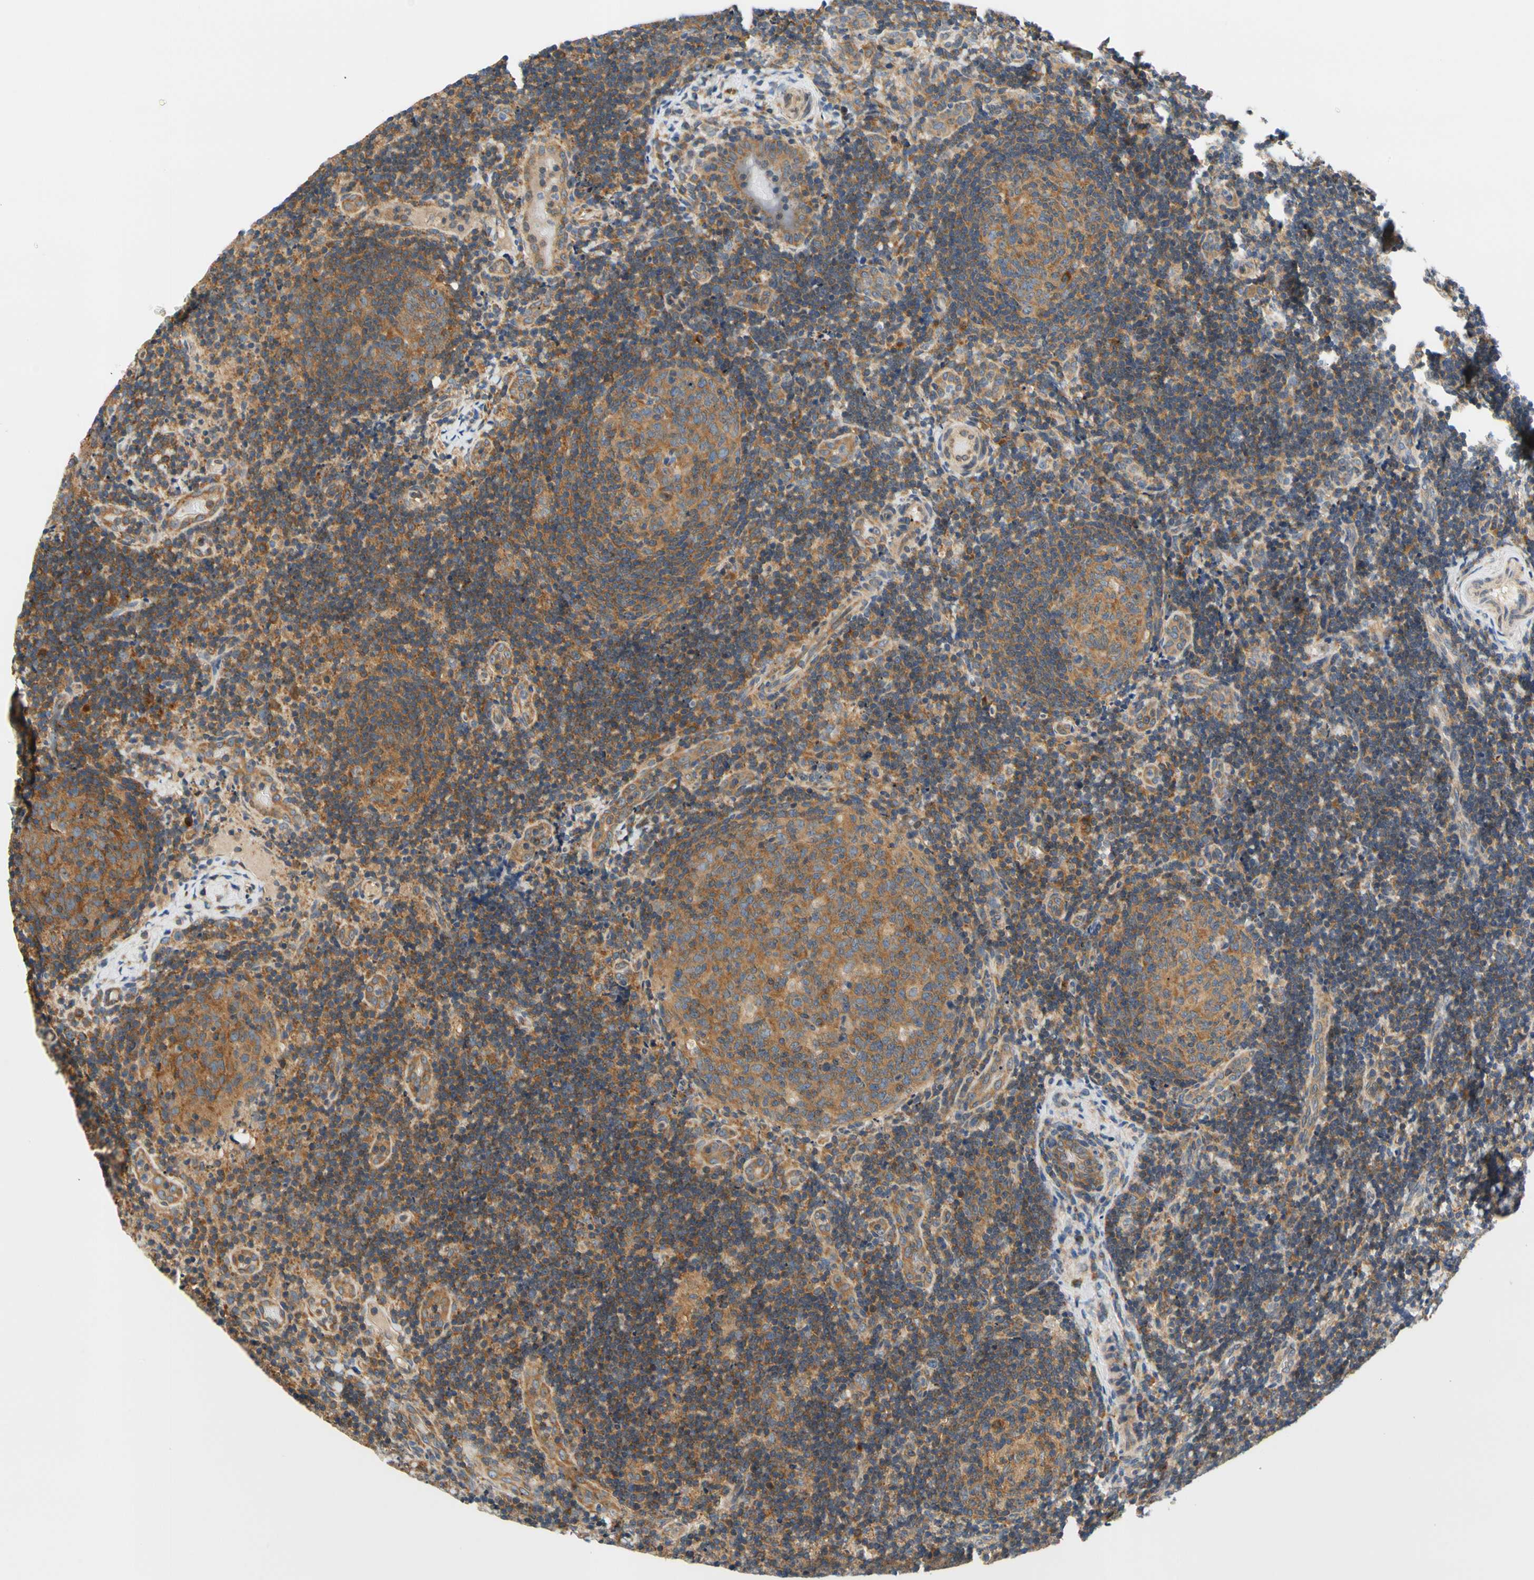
{"staining": {"intensity": "moderate", "quantity": ">75%", "location": "cytoplasmic/membranous"}, "tissue": "lymph node", "cell_type": "Germinal center cells", "image_type": "normal", "snomed": [{"axis": "morphology", "description": "Normal tissue, NOS"}, {"axis": "topography", "description": "Lymph node"}], "caption": "Normal lymph node was stained to show a protein in brown. There is medium levels of moderate cytoplasmic/membranous expression in about >75% of germinal center cells.", "gene": "LRRC47", "patient": {"sex": "female", "age": 14}}